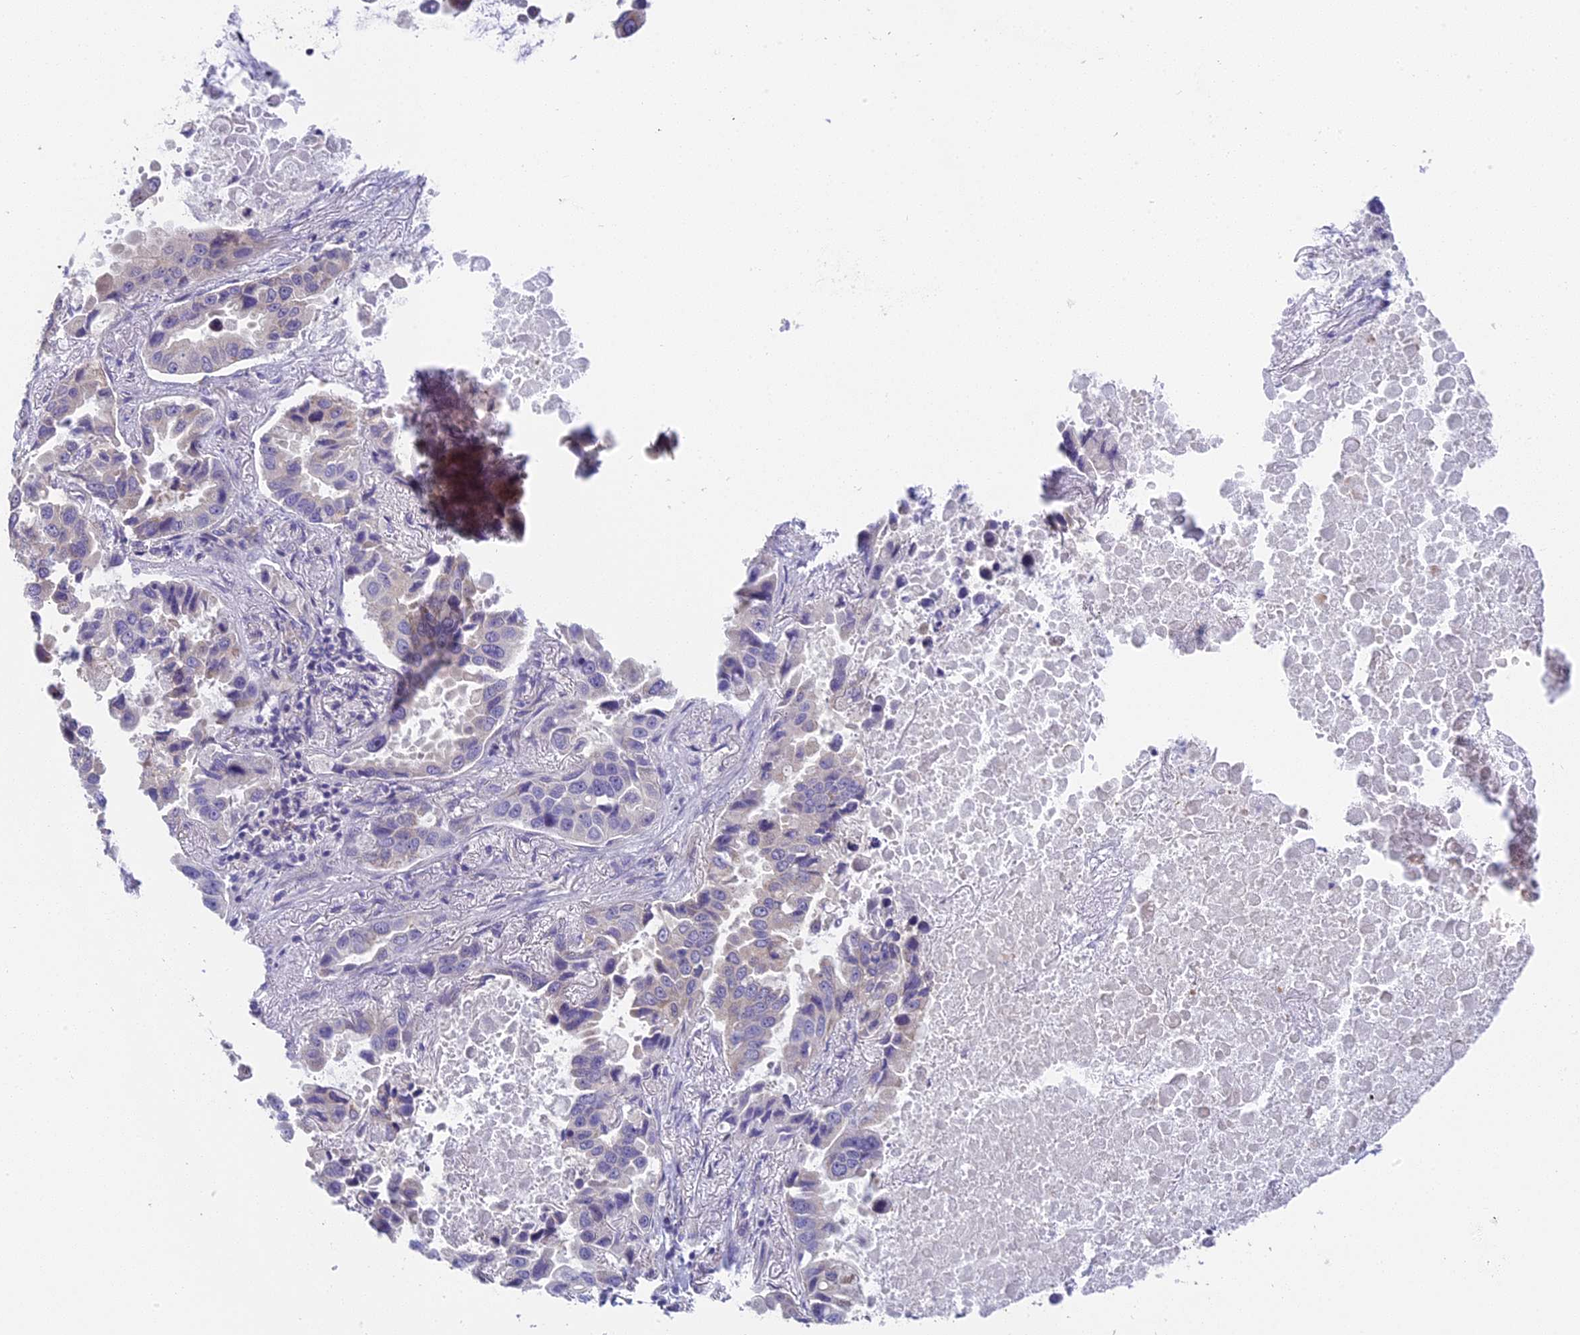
{"staining": {"intensity": "weak", "quantity": "<25%", "location": "cytoplasmic/membranous"}, "tissue": "lung cancer", "cell_type": "Tumor cells", "image_type": "cancer", "snomed": [{"axis": "morphology", "description": "Adenocarcinoma, NOS"}, {"axis": "topography", "description": "Lung"}], "caption": "DAB (3,3'-diaminobenzidine) immunohistochemical staining of human lung cancer (adenocarcinoma) displays no significant staining in tumor cells.", "gene": "ARHGEF37", "patient": {"sex": "male", "age": 64}}